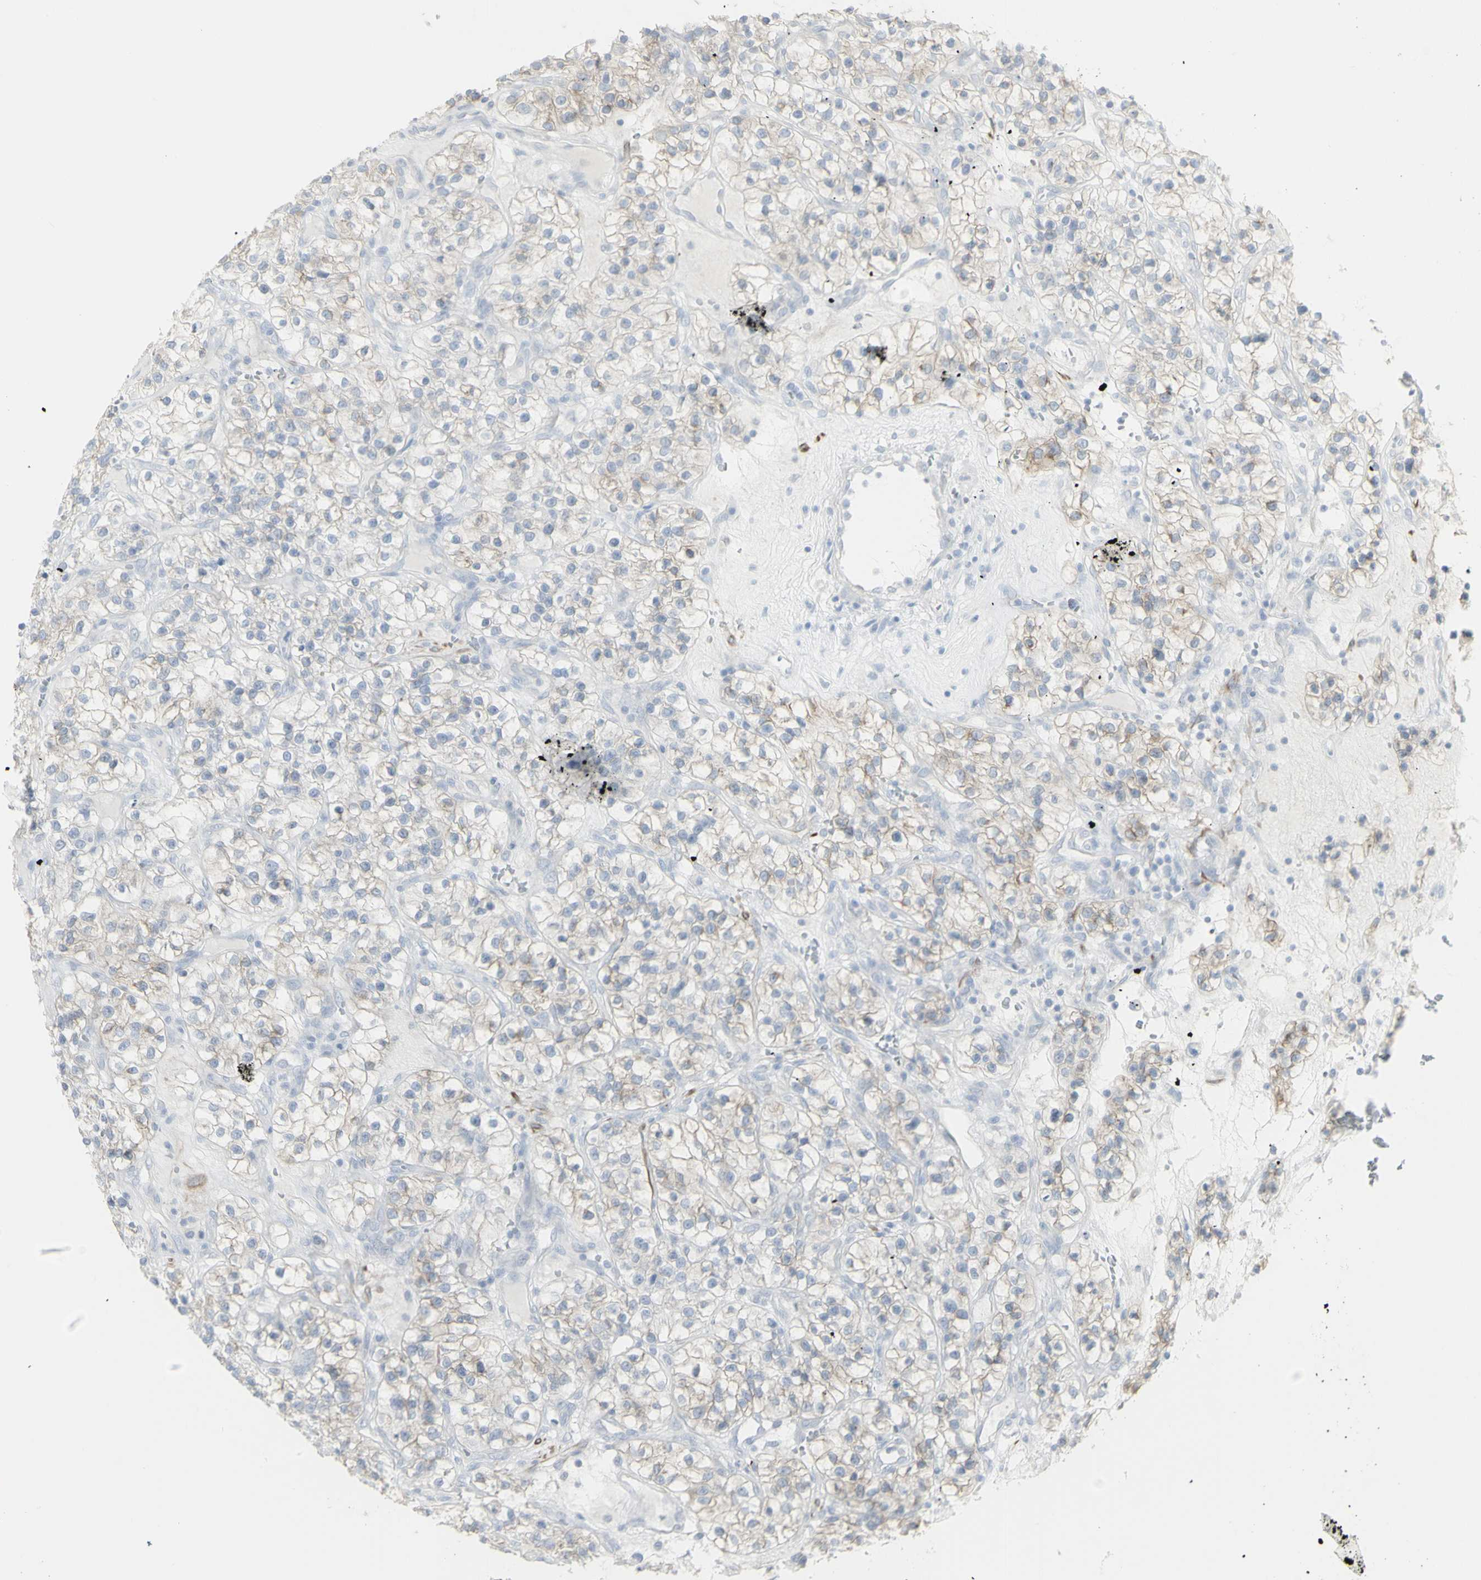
{"staining": {"intensity": "weak", "quantity": "<25%", "location": "cytoplasmic/membranous"}, "tissue": "renal cancer", "cell_type": "Tumor cells", "image_type": "cancer", "snomed": [{"axis": "morphology", "description": "Adenocarcinoma, NOS"}, {"axis": "topography", "description": "Kidney"}], "caption": "The image displays no staining of tumor cells in adenocarcinoma (renal).", "gene": "ENSG00000198211", "patient": {"sex": "female", "age": 57}}